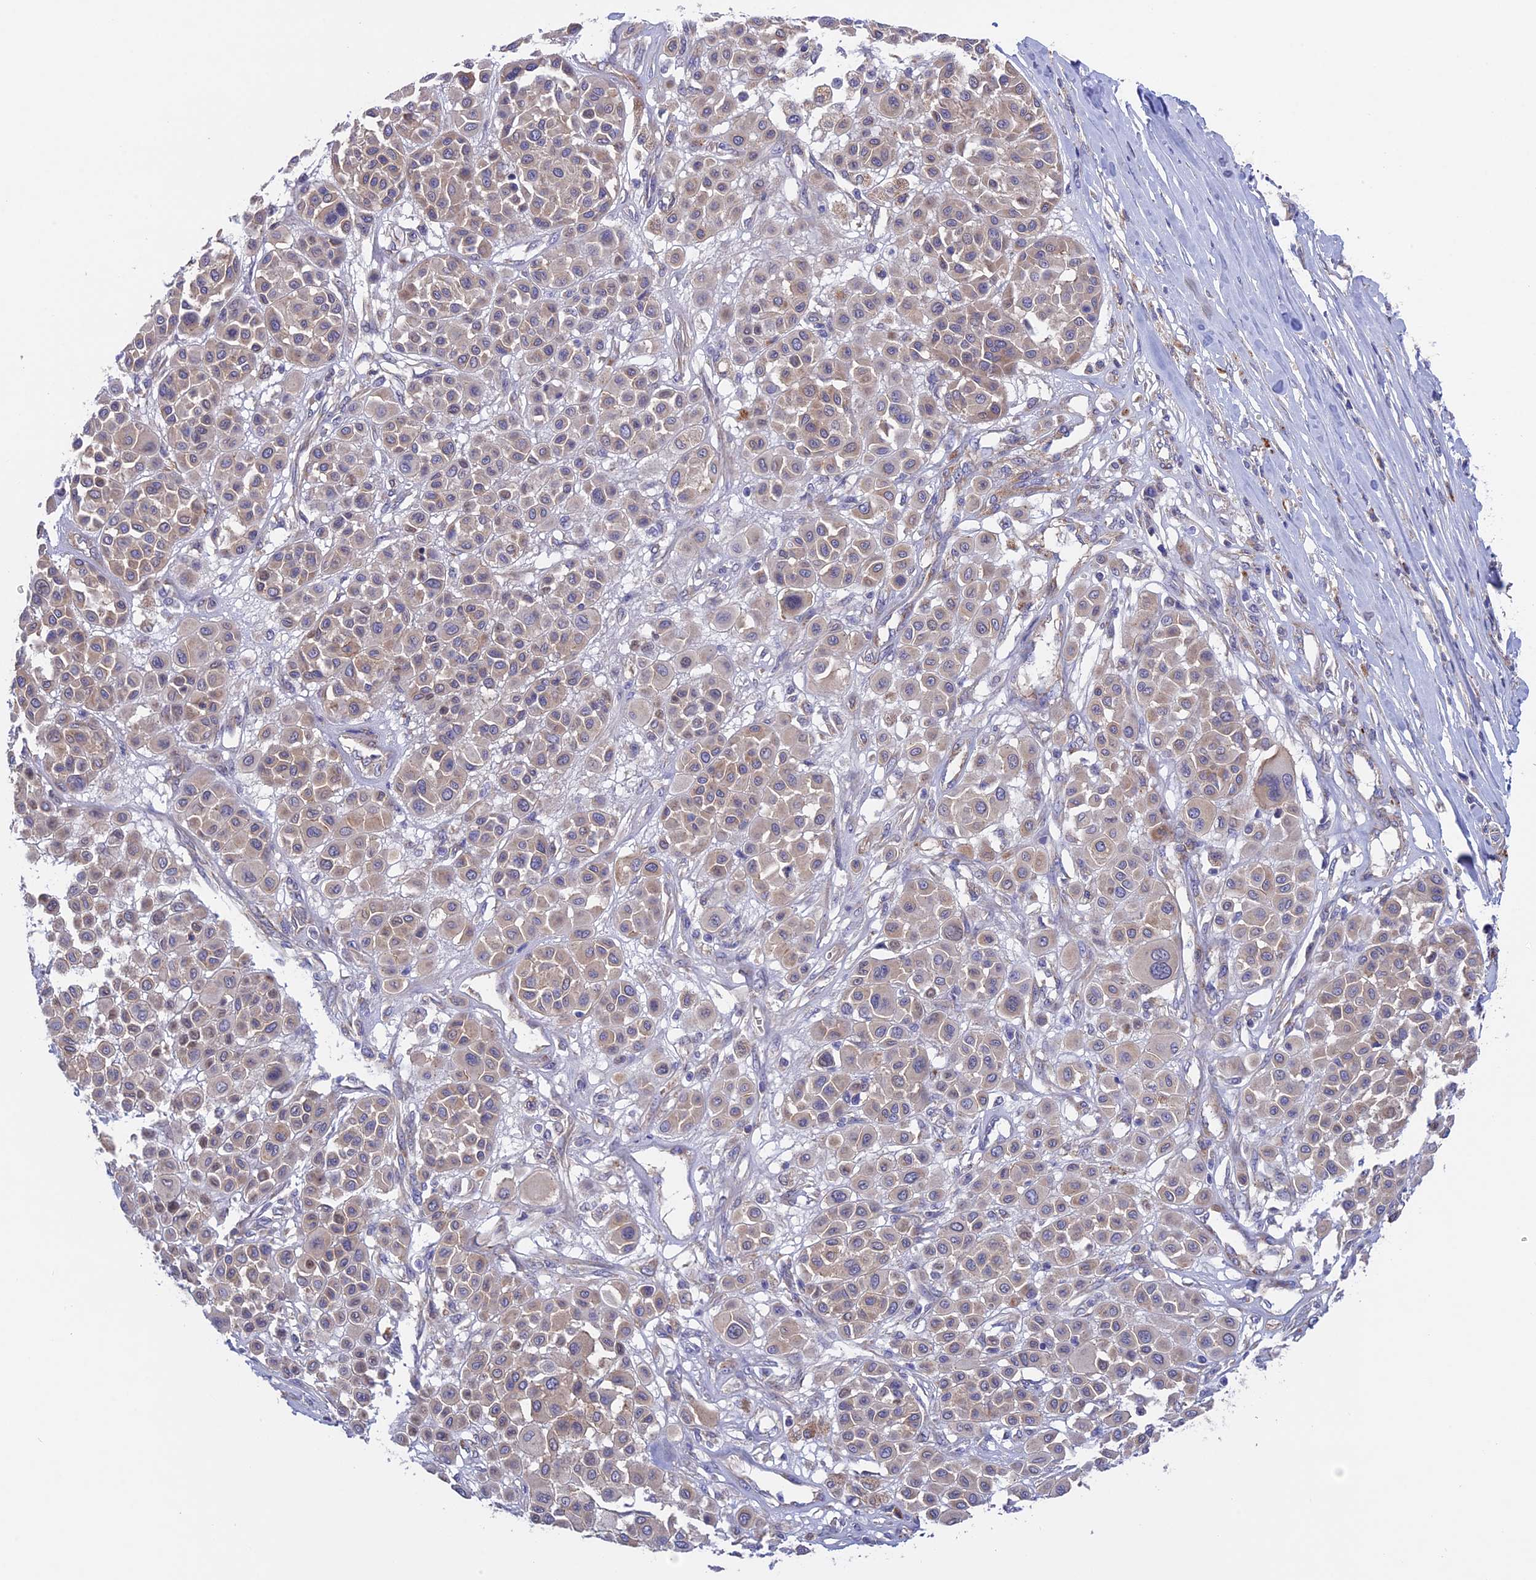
{"staining": {"intensity": "weak", "quantity": "25%-75%", "location": "cytoplasmic/membranous"}, "tissue": "melanoma", "cell_type": "Tumor cells", "image_type": "cancer", "snomed": [{"axis": "morphology", "description": "Malignant melanoma, Metastatic site"}, {"axis": "topography", "description": "Soft tissue"}], "caption": "High-magnification brightfield microscopy of melanoma stained with DAB (3,3'-diaminobenzidine) (brown) and counterstained with hematoxylin (blue). tumor cells exhibit weak cytoplasmic/membranous positivity is appreciated in approximately25%-75% of cells.", "gene": "ETFDH", "patient": {"sex": "male", "age": 41}}